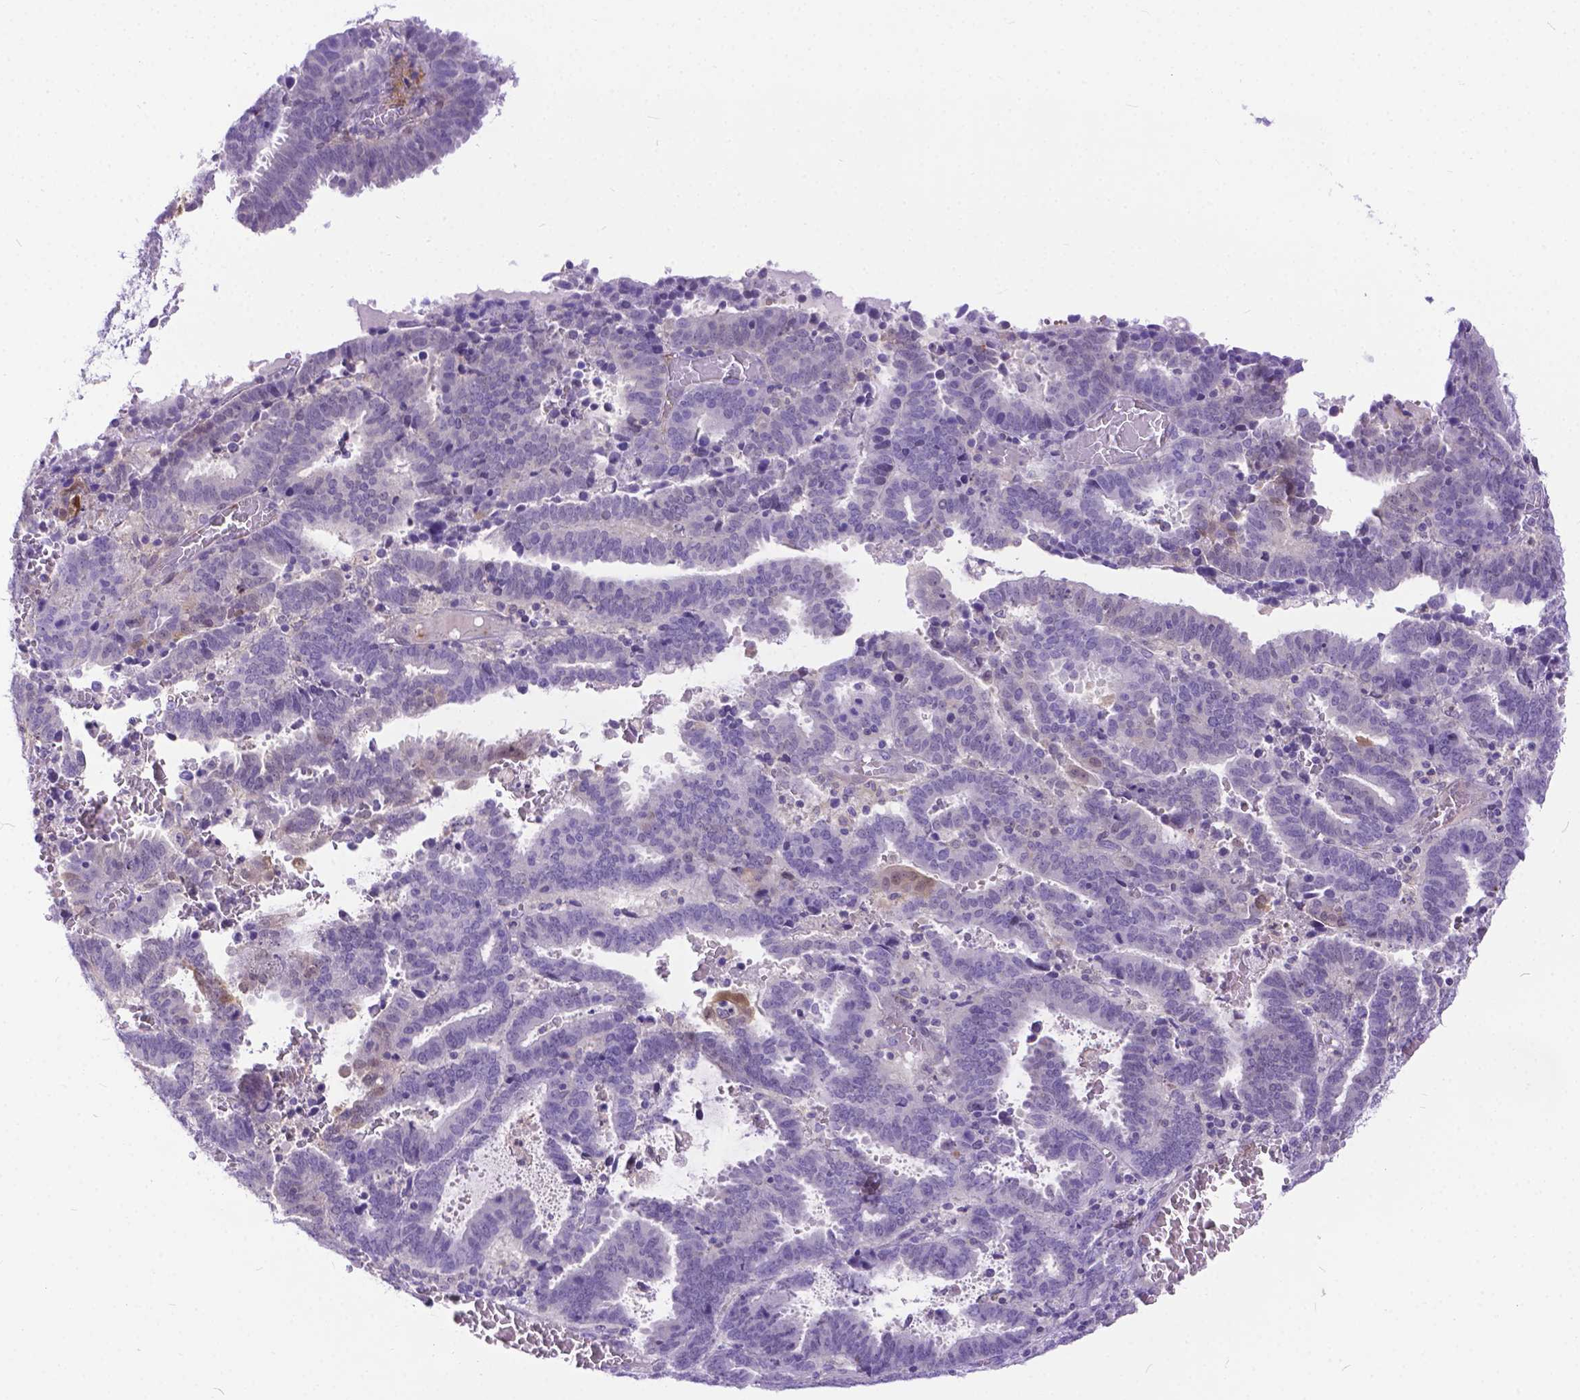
{"staining": {"intensity": "weak", "quantity": "<25%", "location": "nuclear"}, "tissue": "endometrial cancer", "cell_type": "Tumor cells", "image_type": "cancer", "snomed": [{"axis": "morphology", "description": "Adenocarcinoma, NOS"}, {"axis": "topography", "description": "Uterus"}], "caption": "A photomicrograph of adenocarcinoma (endometrial) stained for a protein shows no brown staining in tumor cells.", "gene": "TMEM169", "patient": {"sex": "female", "age": 83}}